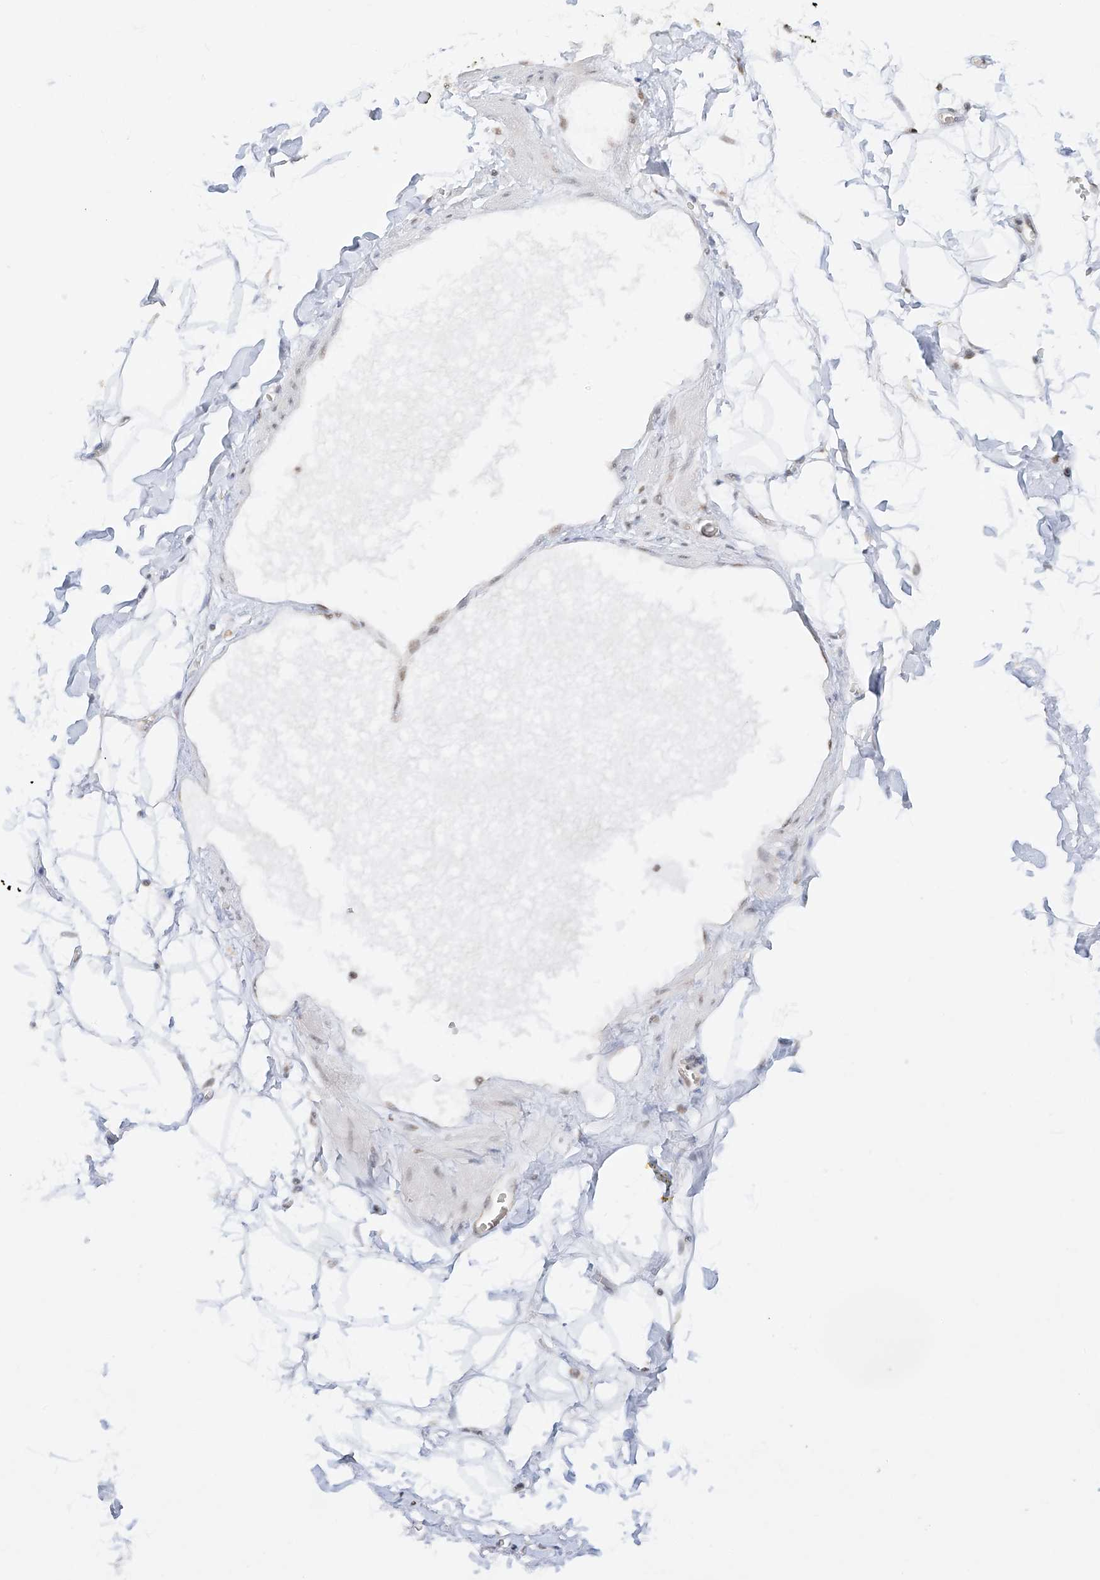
{"staining": {"intensity": "negative", "quantity": "none", "location": "none"}, "tissue": "adipose tissue", "cell_type": "Adipocytes", "image_type": "normal", "snomed": [{"axis": "morphology", "description": "Normal tissue, NOS"}, {"axis": "morphology", "description": "Adenocarcinoma, NOS"}, {"axis": "topography", "description": "Pancreas"}, {"axis": "topography", "description": "Peripheral nerve tissue"}], "caption": "IHC of normal adipose tissue exhibits no positivity in adipocytes.", "gene": "POGK", "patient": {"sex": "male", "age": 59}}